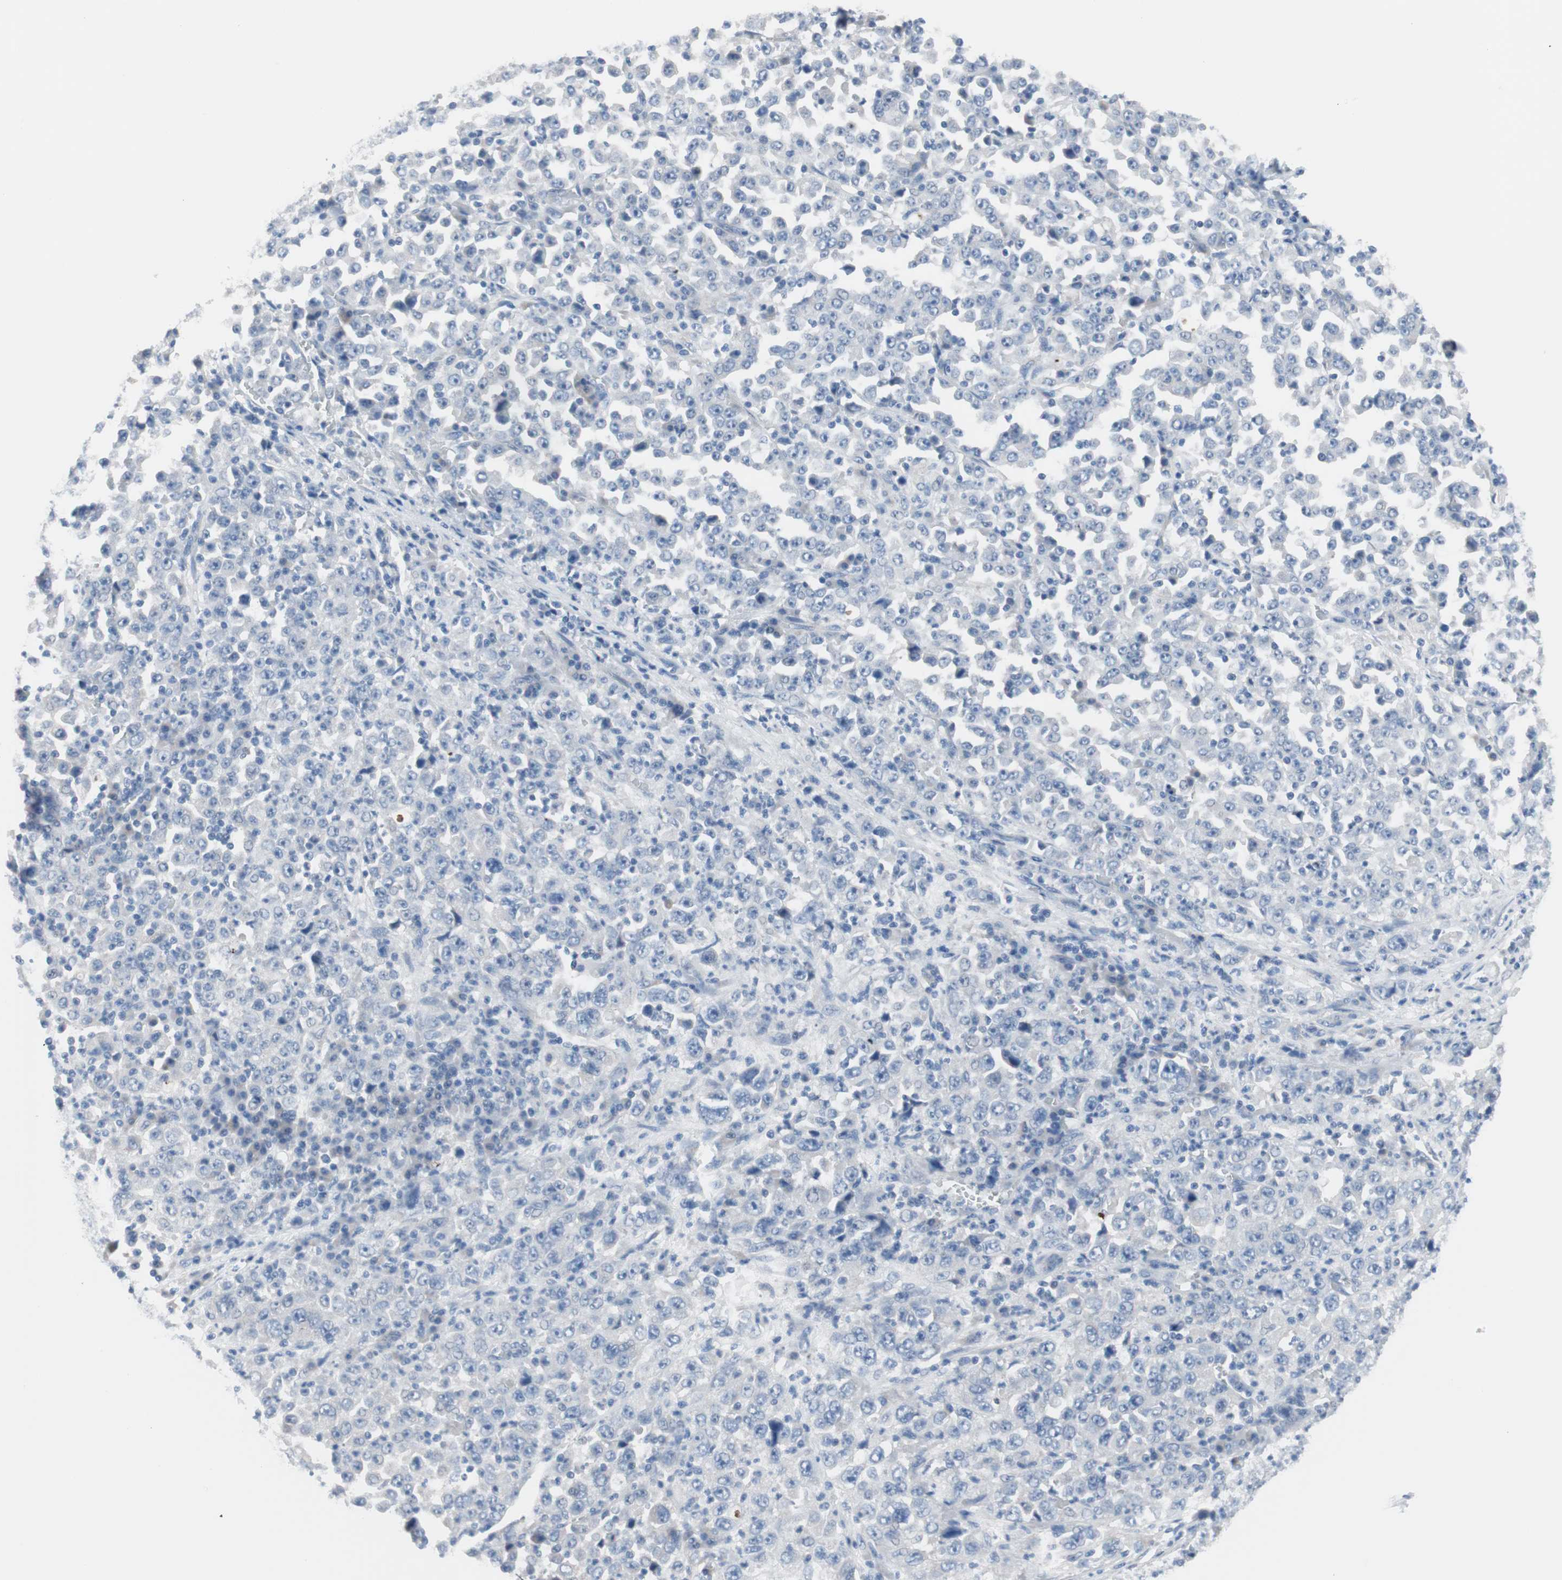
{"staining": {"intensity": "negative", "quantity": "none", "location": "none"}, "tissue": "stomach cancer", "cell_type": "Tumor cells", "image_type": "cancer", "snomed": [{"axis": "morphology", "description": "Normal tissue, NOS"}, {"axis": "morphology", "description": "Adenocarcinoma, NOS"}, {"axis": "topography", "description": "Stomach, upper"}, {"axis": "topography", "description": "Stomach"}], "caption": "A high-resolution histopathology image shows IHC staining of stomach cancer (adenocarcinoma), which demonstrates no significant positivity in tumor cells. The staining is performed using DAB (3,3'-diaminobenzidine) brown chromogen with nuclei counter-stained in using hematoxylin.", "gene": "ULBP1", "patient": {"sex": "male", "age": 59}}